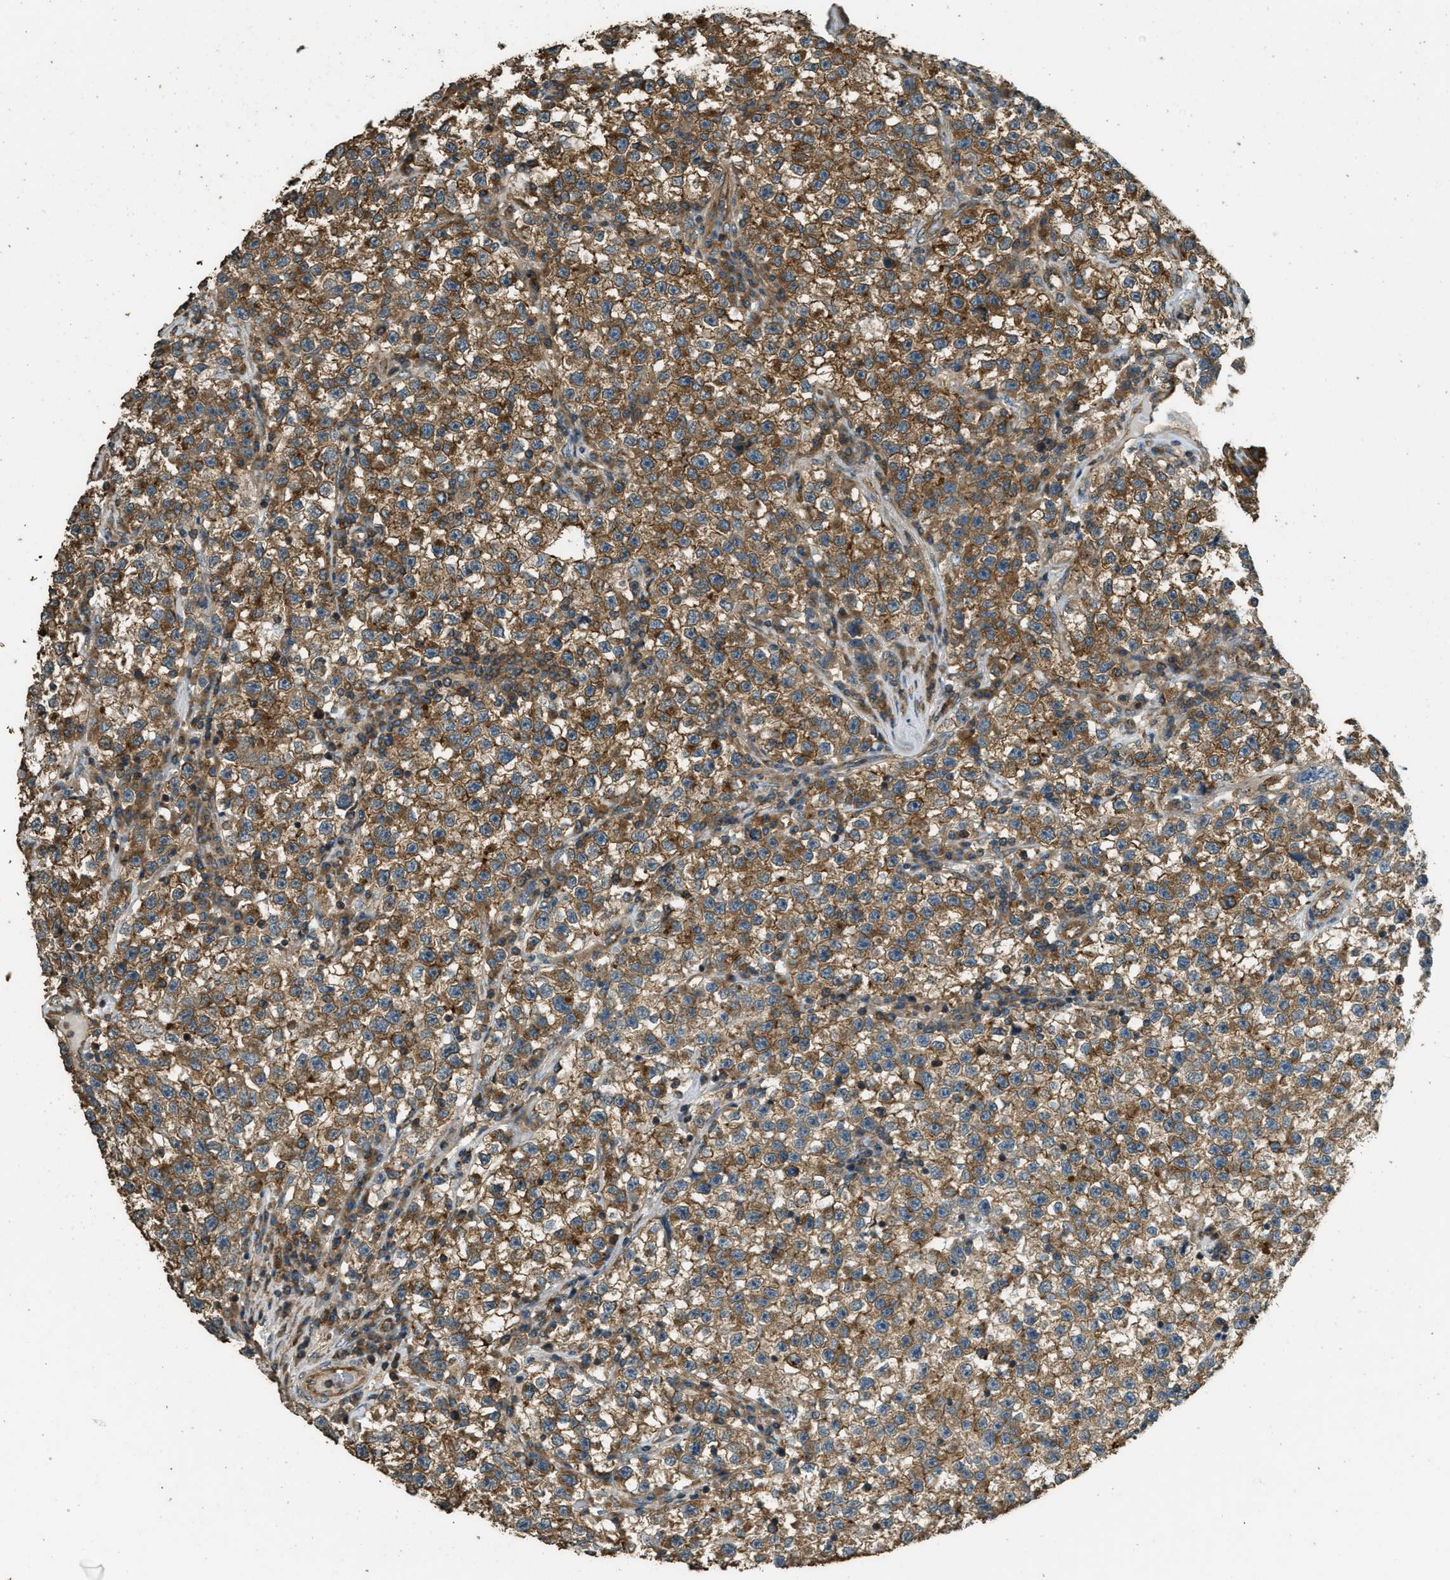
{"staining": {"intensity": "moderate", "quantity": ">75%", "location": "cytoplasmic/membranous"}, "tissue": "testis cancer", "cell_type": "Tumor cells", "image_type": "cancer", "snomed": [{"axis": "morphology", "description": "Seminoma, NOS"}, {"axis": "topography", "description": "Testis"}], "caption": "Brown immunohistochemical staining in seminoma (testis) shows moderate cytoplasmic/membranous expression in approximately >75% of tumor cells.", "gene": "MARS1", "patient": {"sex": "male", "age": 22}}